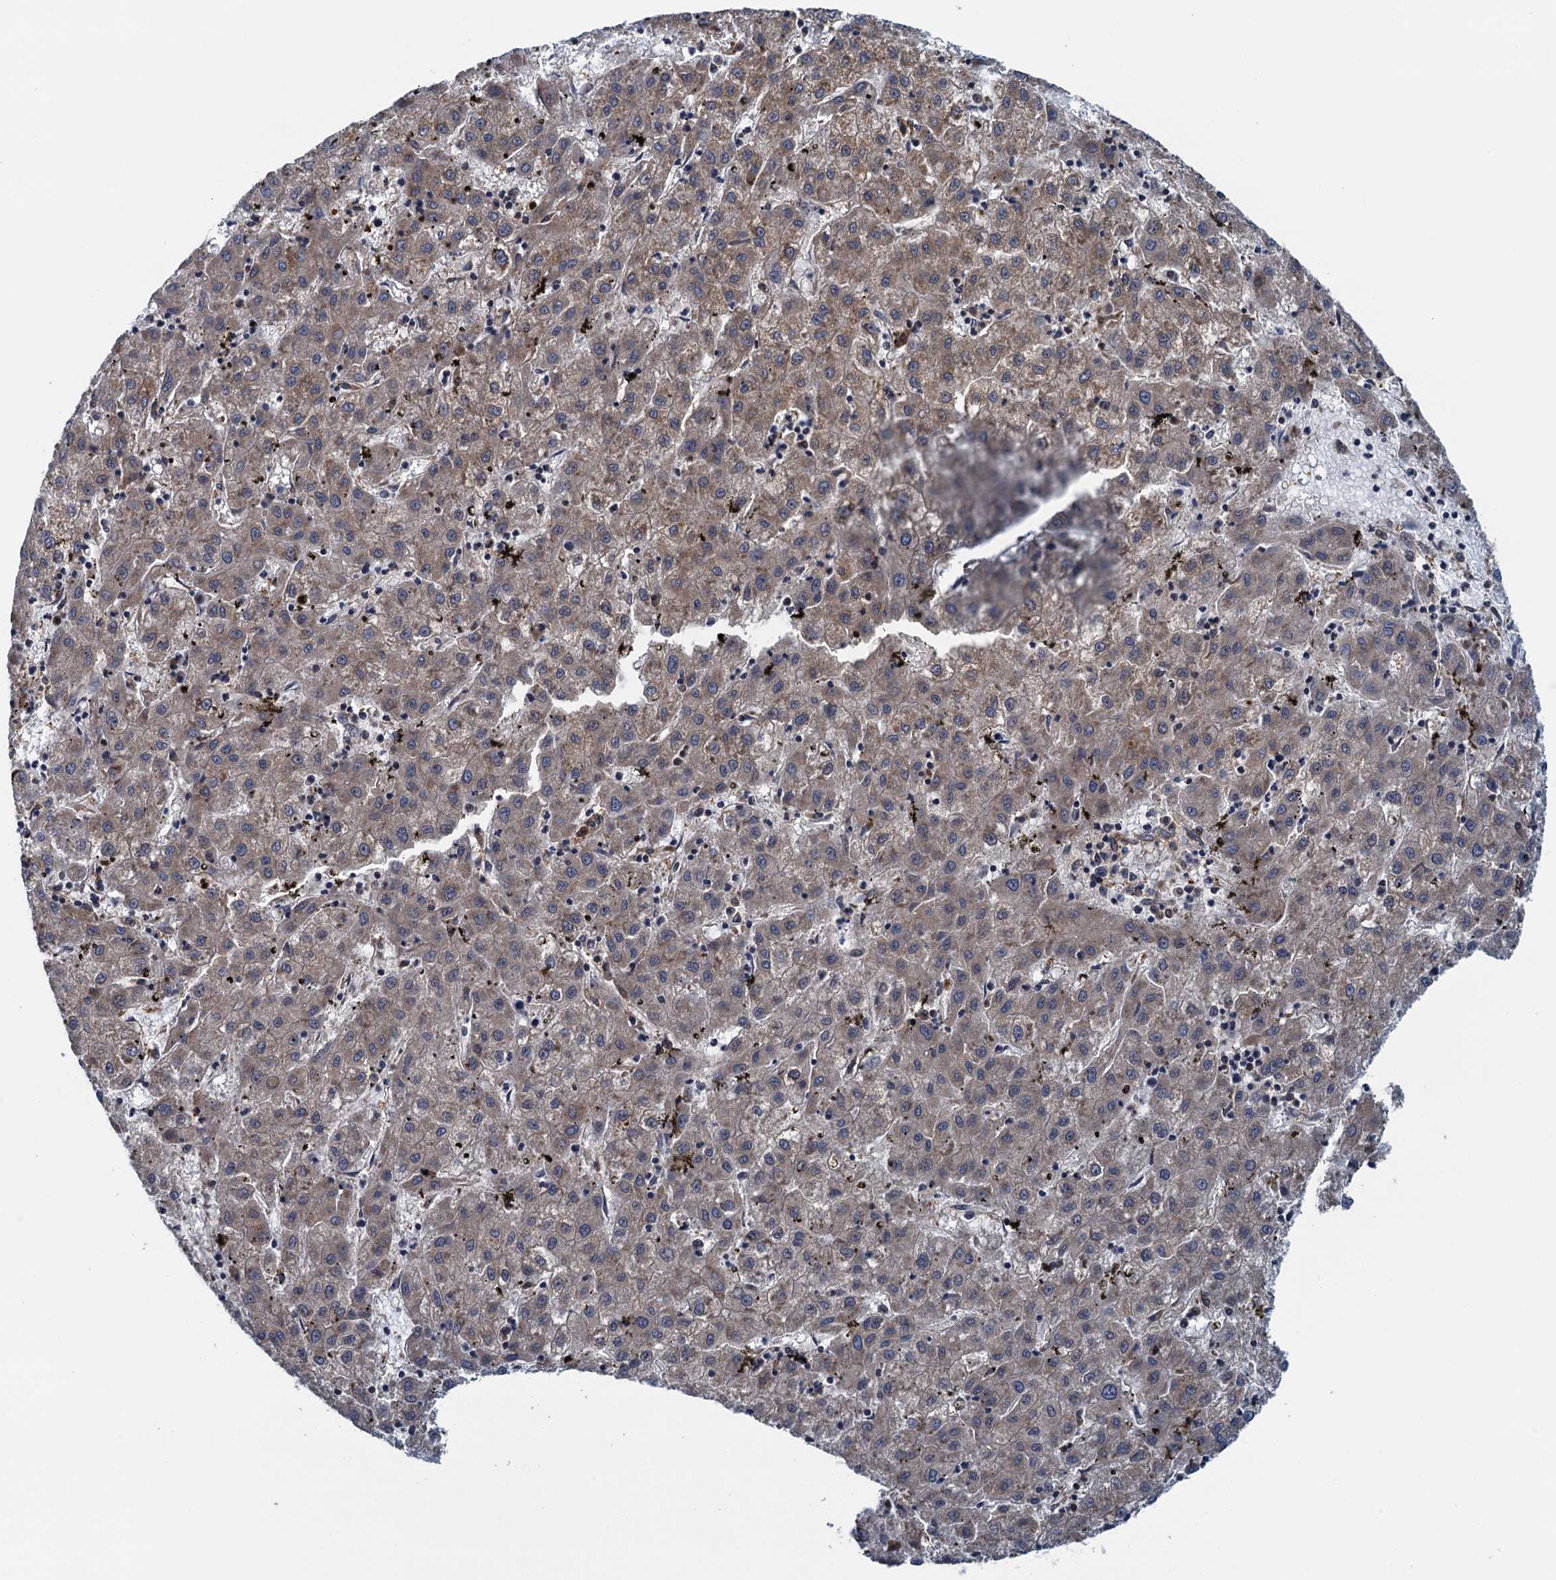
{"staining": {"intensity": "weak", "quantity": ">75%", "location": "cytoplasmic/membranous"}, "tissue": "liver cancer", "cell_type": "Tumor cells", "image_type": "cancer", "snomed": [{"axis": "morphology", "description": "Carcinoma, Hepatocellular, NOS"}, {"axis": "topography", "description": "Liver"}], "caption": "Human liver hepatocellular carcinoma stained with a protein marker reveals weak staining in tumor cells.", "gene": "CNTN5", "patient": {"sex": "male", "age": 72}}